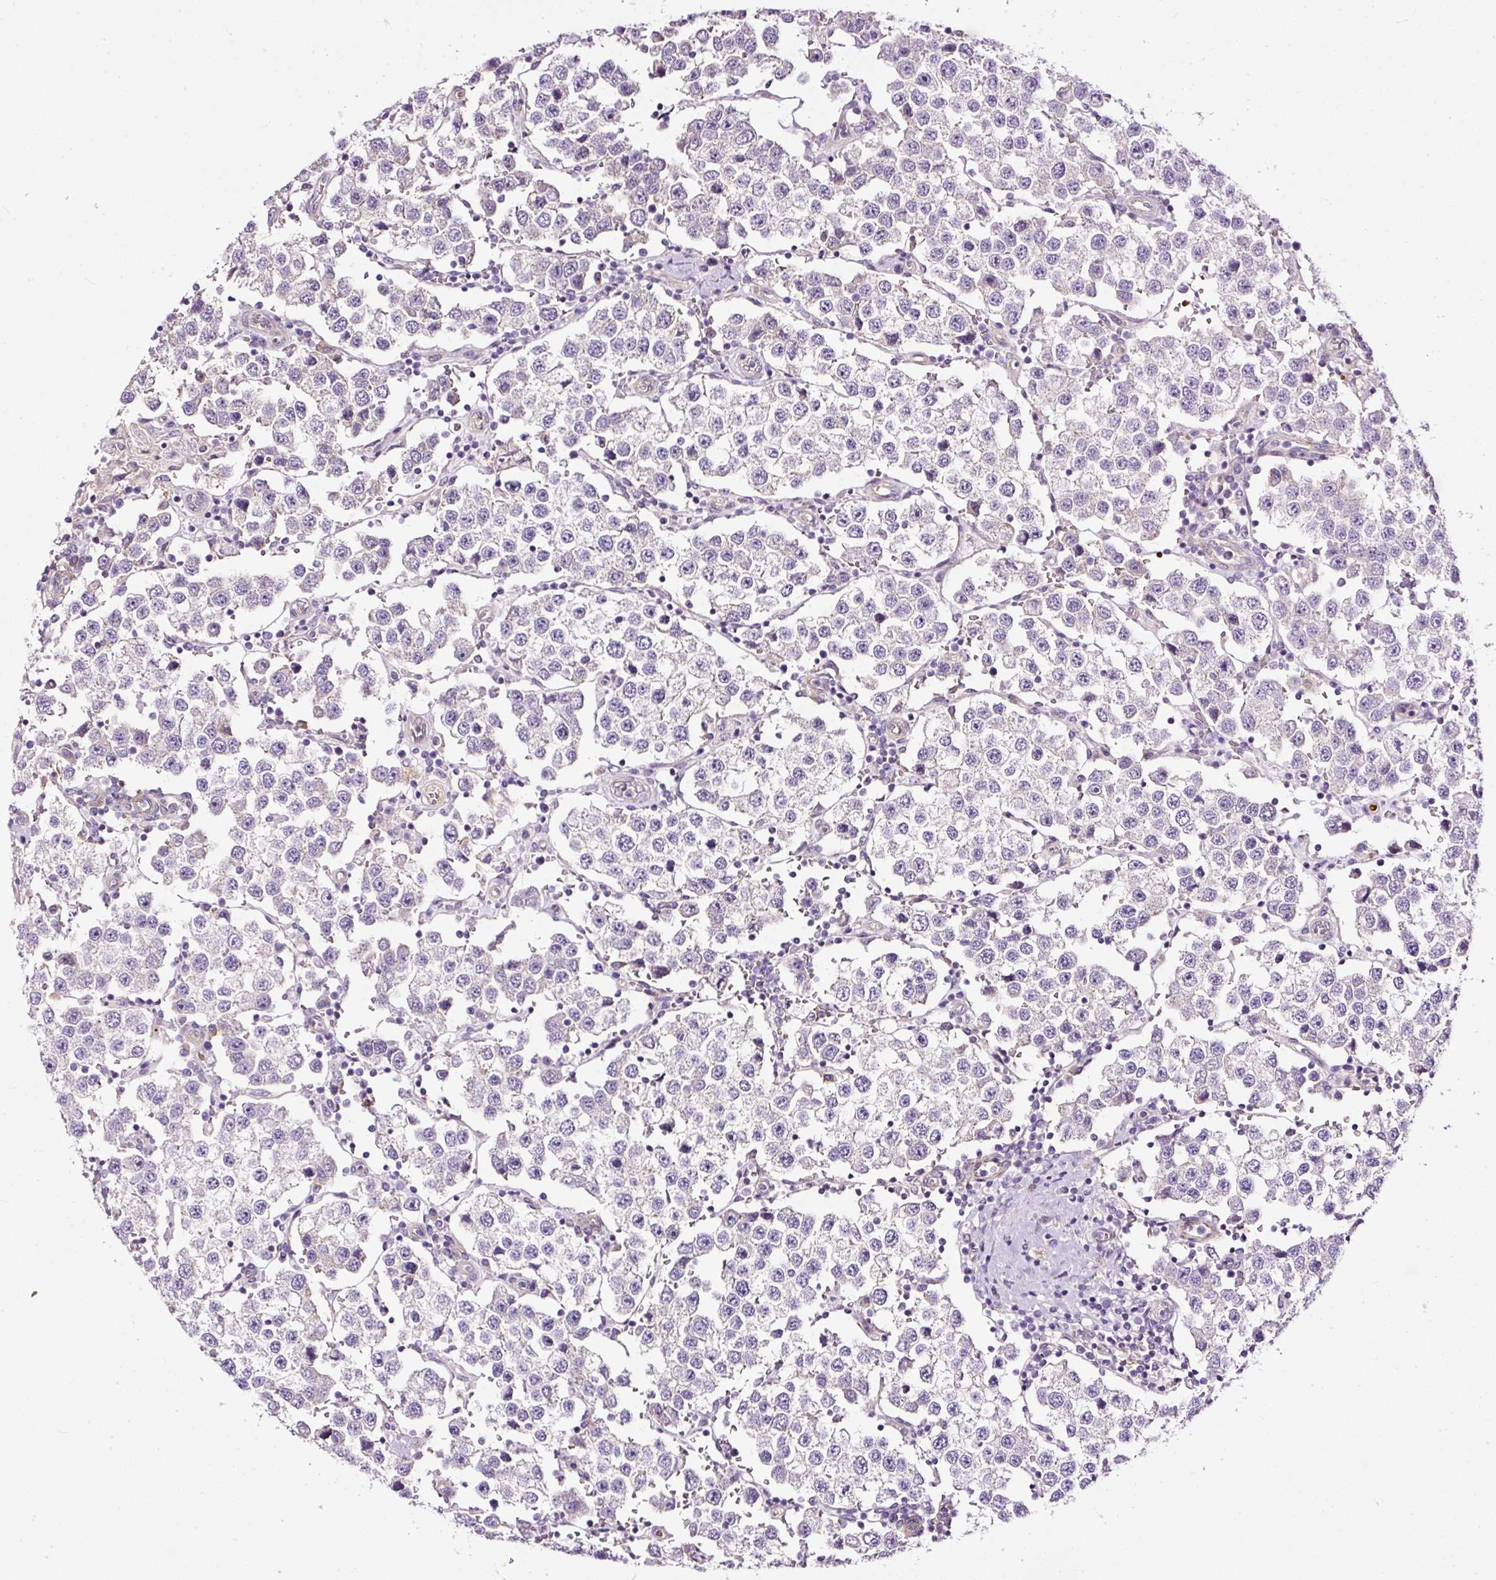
{"staining": {"intensity": "negative", "quantity": "none", "location": "none"}, "tissue": "testis cancer", "cell_type": "Tumor cells", "image_type": "cancer", "snomed": [{"axis": "morphology", "description": "Seminoma, NOS"}, {"axis": "topography", "description": "Testis"}], "caption": "Tumor cells are negative for protein expression in human seminoma (testis).", "gene": "USHBP1", "patient": {"sex": "male", "age": 37}}